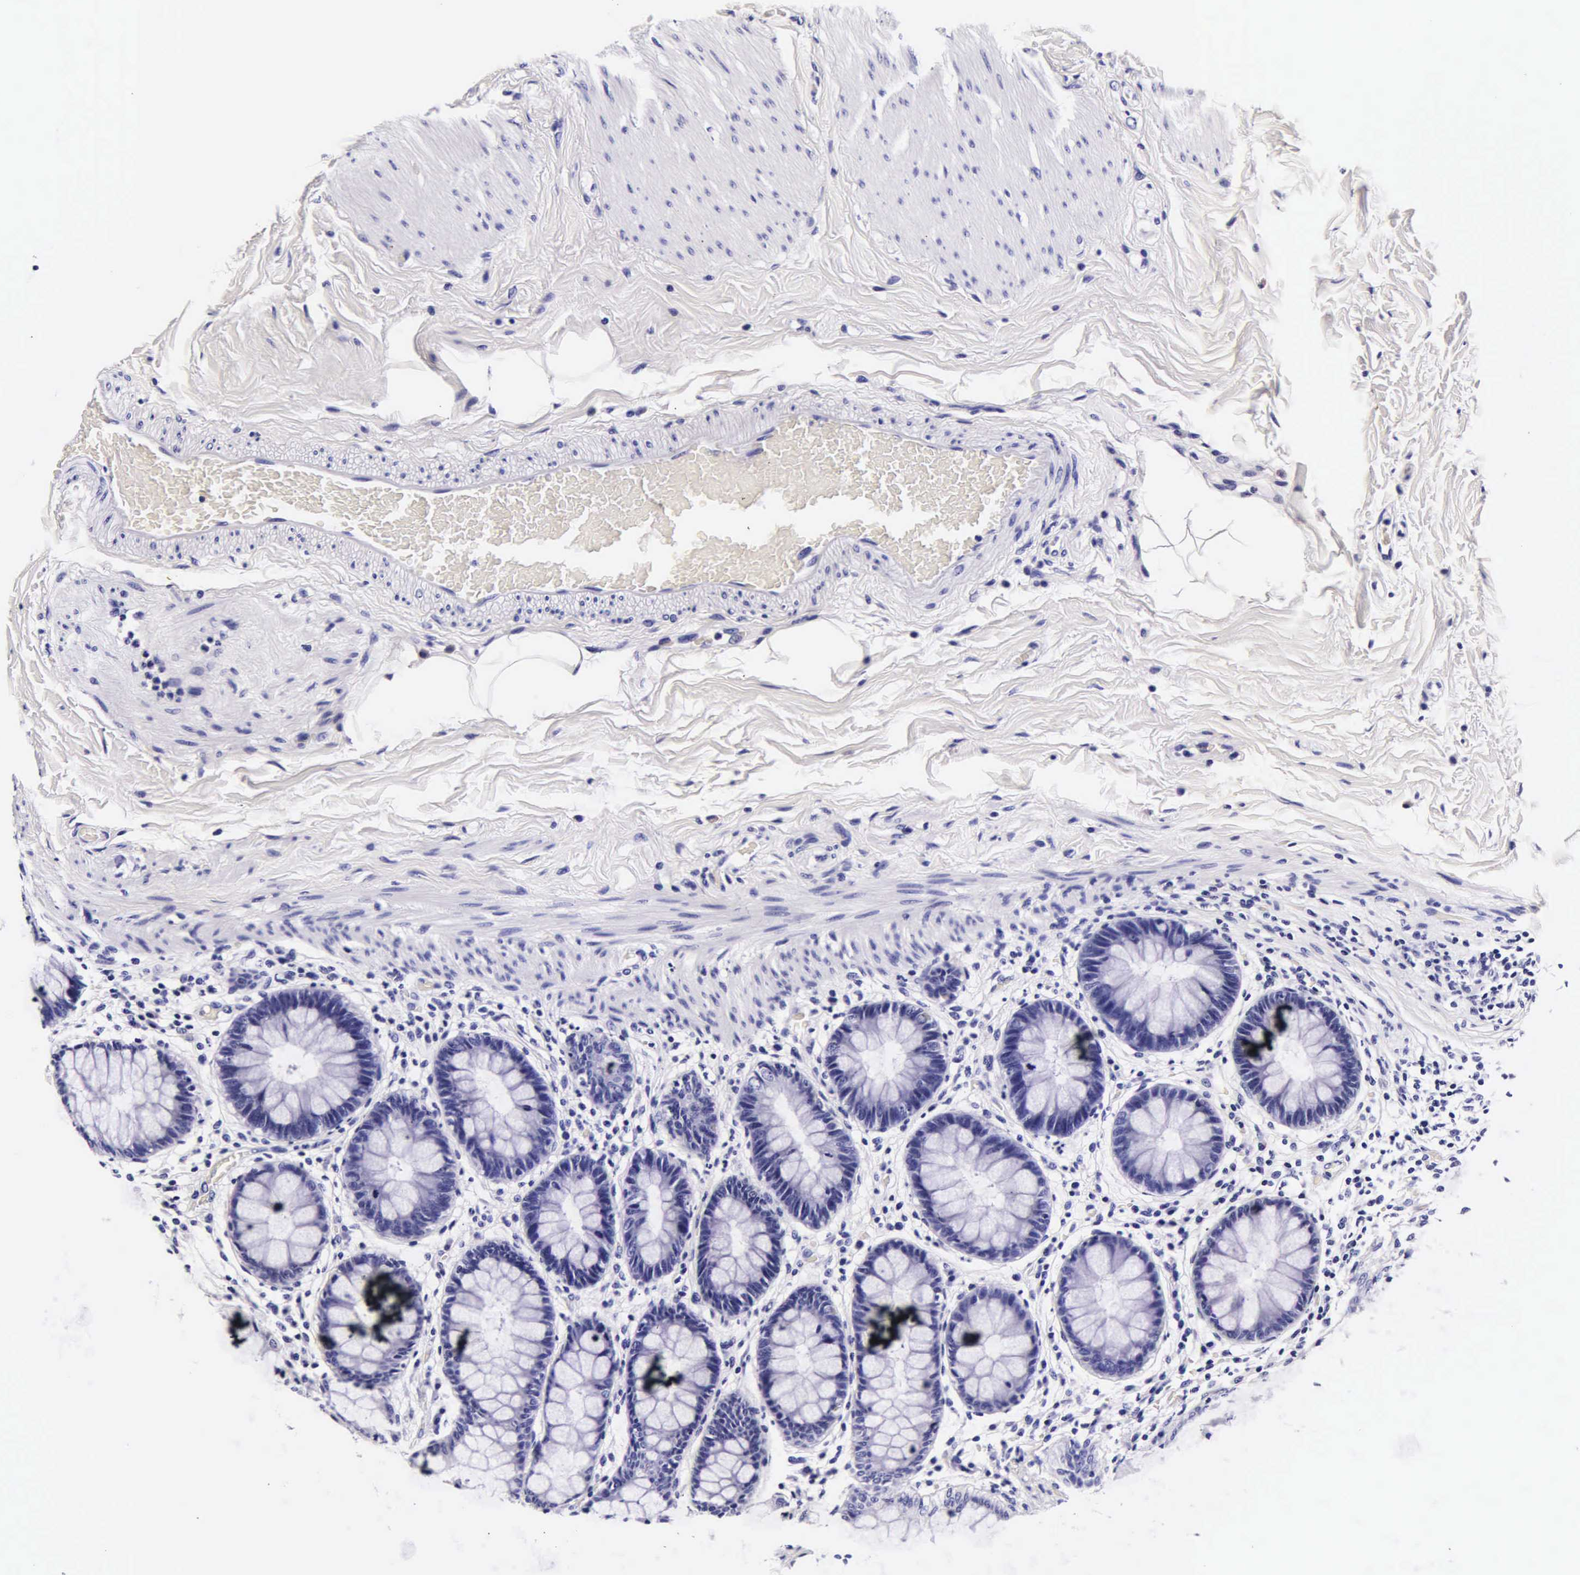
{"staining": {"intensity": "negative", "quantity": "none", "location": "none"}, "tissue": "rectum", "cell_type": "Glandular cells", "image_type": "normal", "snomed": [{"axis": "morphology", "description": "Normal tissue, NOS"}, {"axis": "topography", "description": "Rectum"}], "caption": "IHC of unremarkable human rectum demonstrates no expression in glandular cells. (Immunohistochemistry (ihc), brightfield microscopy, high magnification).", "gene": "DGCR2", "patient": {"sex": "female", "age": 46}}